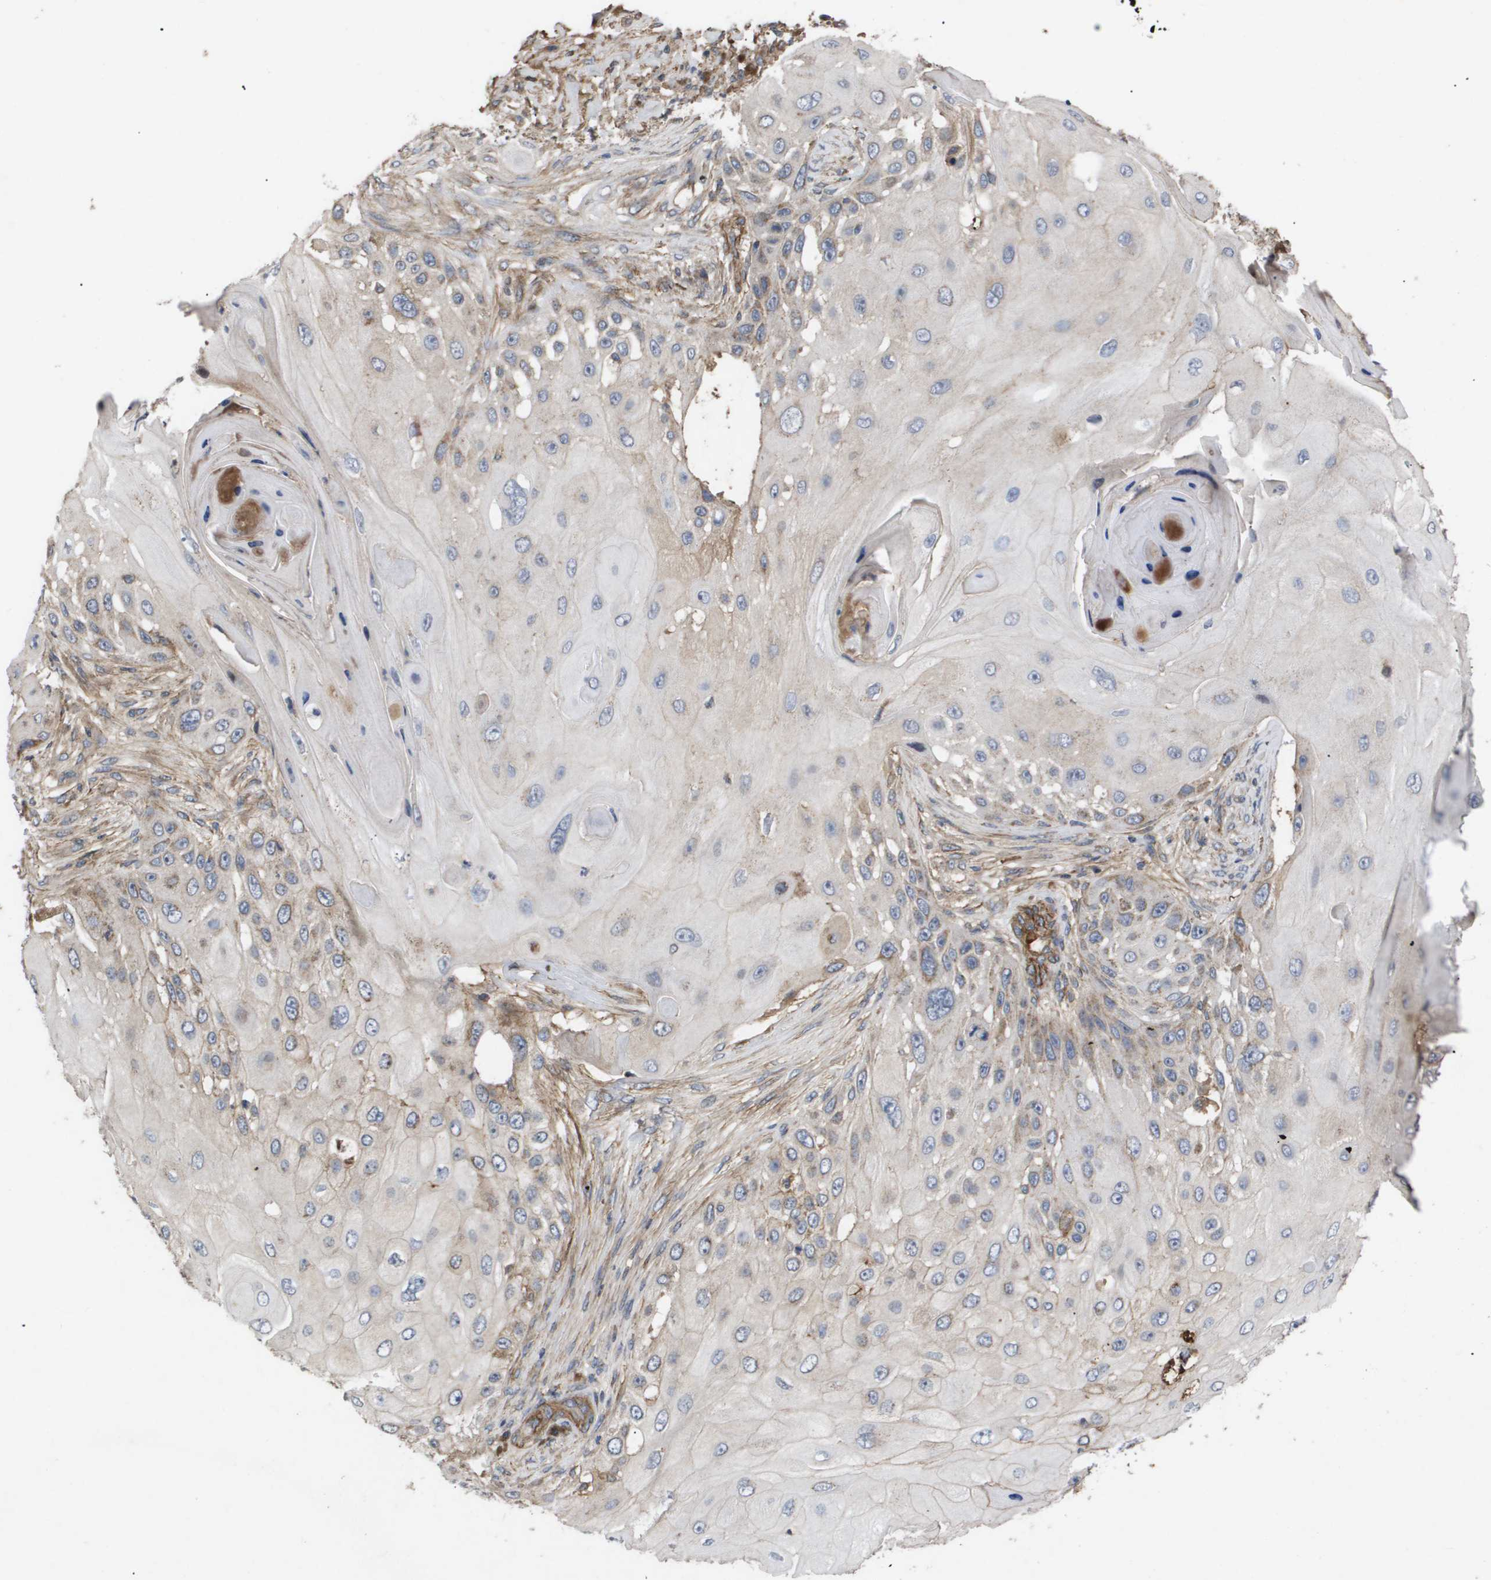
{"staining": {"intensity": "weak", "quantity": "<25%", "location": "cytoplasmic/membranous"}, "tissue": "skin cancer", "cell_type": "Tumor cells", "image_type": "cancer", "snomed": [{"axis": "morphology", "description": "Squamous cell carcinoma, NOS"}, {"axis": "topography", "description": "Skin"}], "caption": "Tumor cells show no significant protein staining in skin cancer.", "gene": "TNS1", "patient": {"sex": "female", "age": 44}}